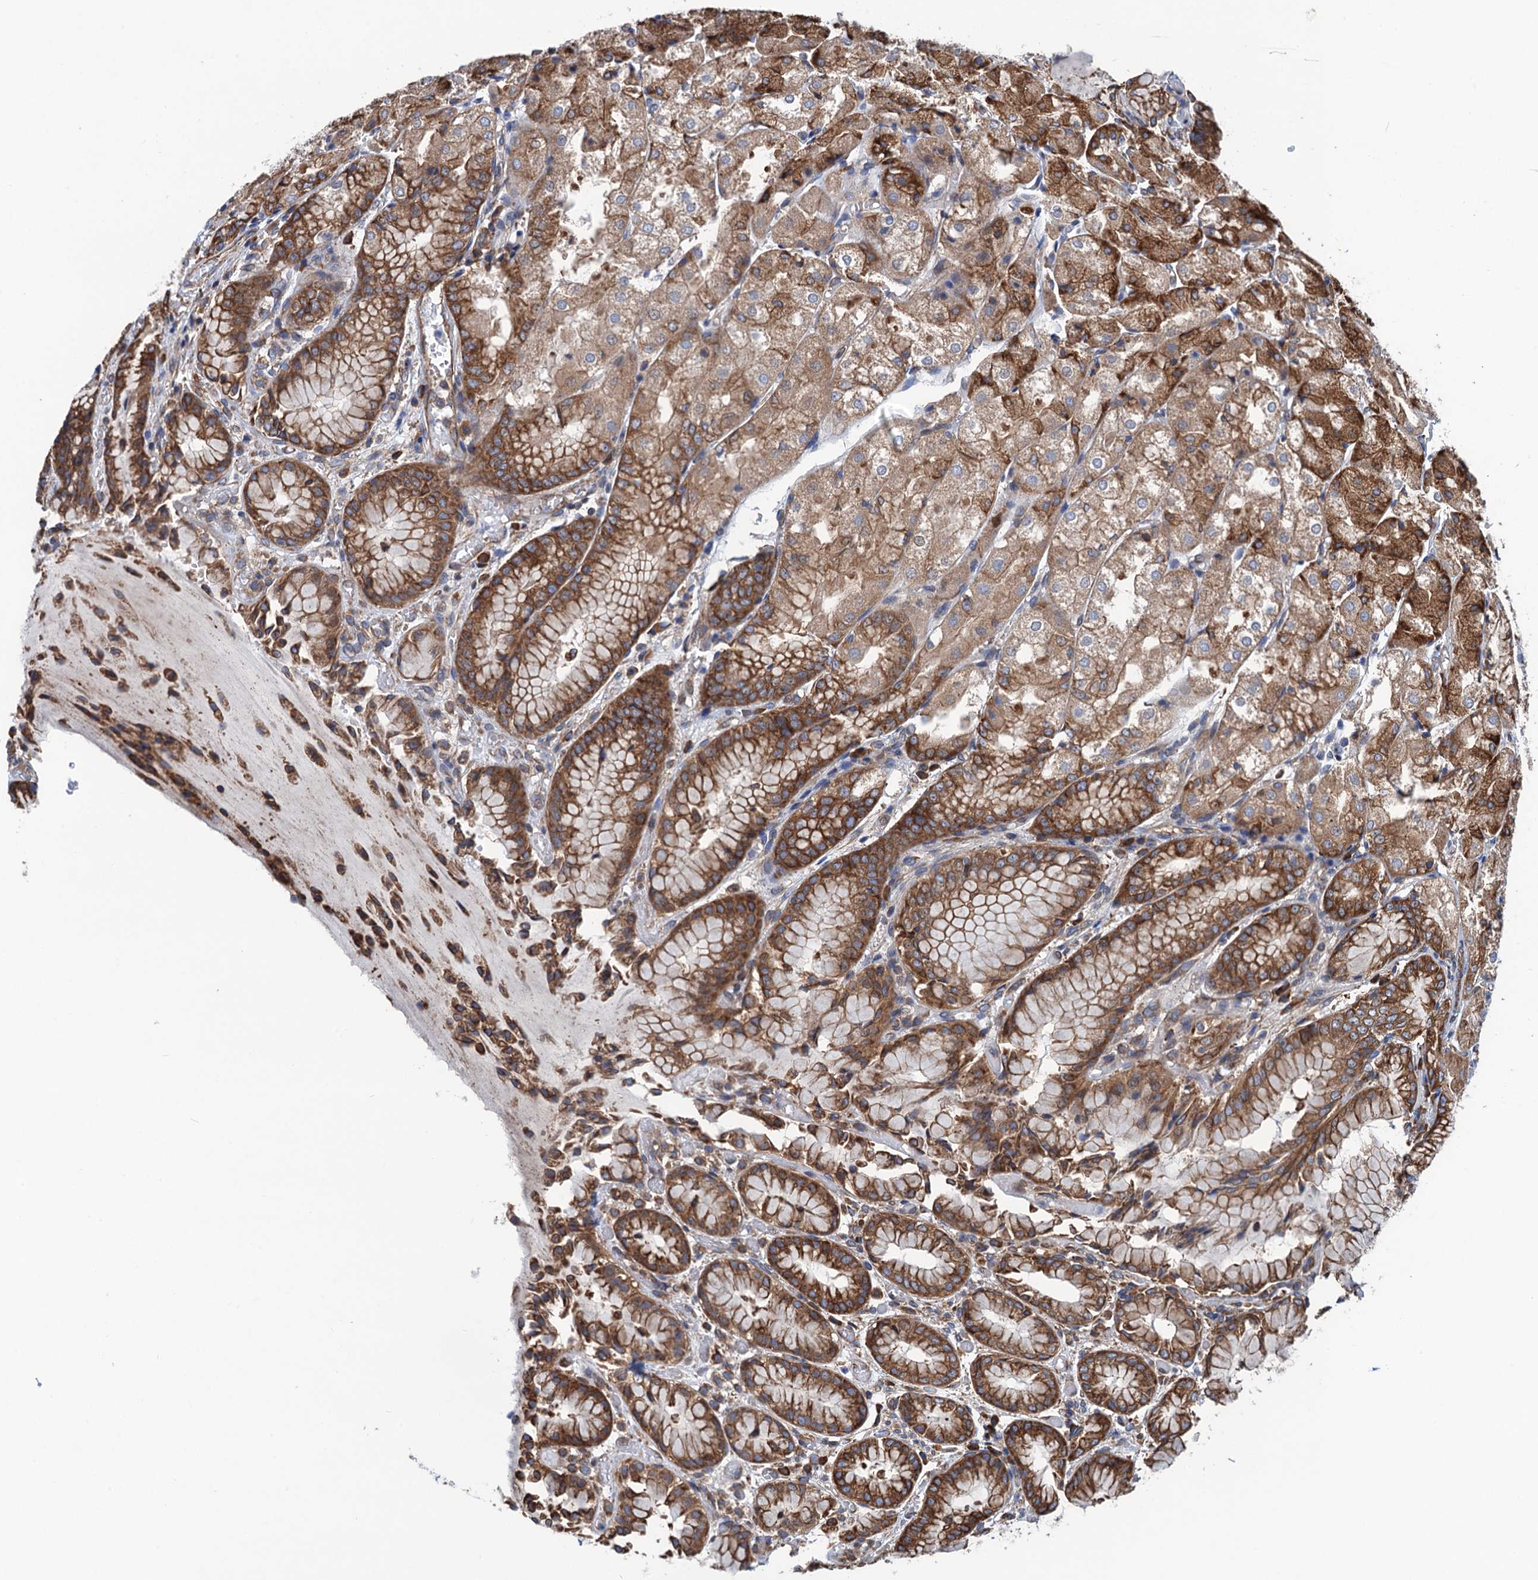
{"staining": {"intensity": "moderate", "quantity": ">75%", "location": "cytoplasmic/membranous"}, "tissue": "stomach", "cell_type": "Glandular cells", "image_type": "normal", "snomed": [{"axis": "morphology", "description": "Normal tissue, NOS"}, {"axis": "topography", "description": "Stomach, upper"}], "caption": "Glandular cells exhibit medium levels of moderate cytoplasmic/membranous staining in about >75% of cells in benign stomach. Immunohistochemistry stains the protein of interest in brown and the nuclei are stained blue.", "gene": "SLC12A7", "patient": {"sex": "male", "age": 72}}